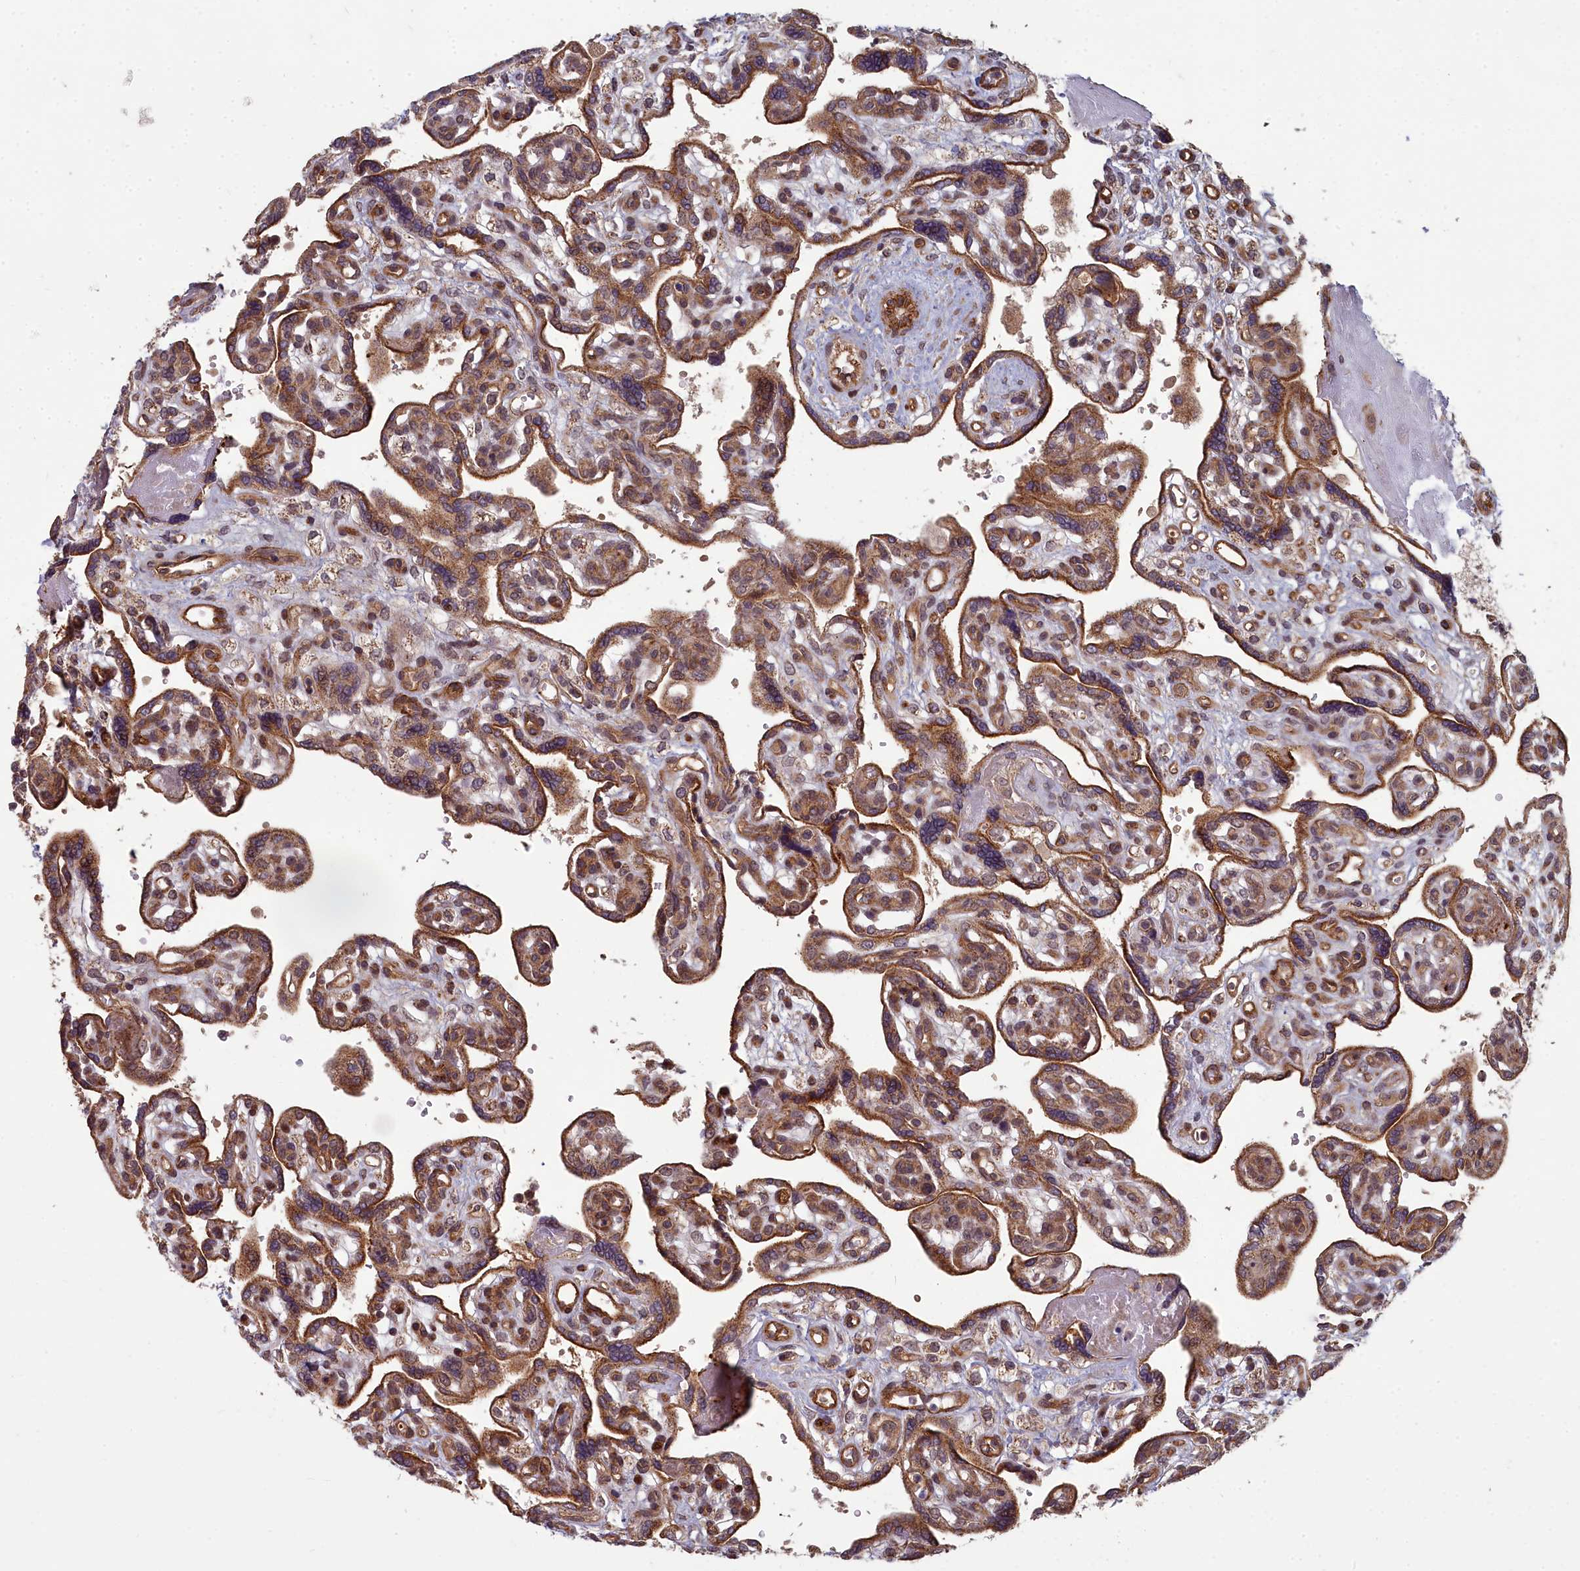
{"staining": {"intensity": "strong", "quantity": ">75%", "location": "cytoplasmic/membranous"}, "tissue": "placenta", "cell_type": "Trophoblastic cells", "image_type": "normal", "snomed": [{"axis": "morphology", "description": "Normal tissue, NOS"}, {"axis": "topography", "description": "Placenta"}], "caption": "Trophoblastic cells reveal high levels of strong cytoplasmic/membranous positivity in about >75% of cells in normal placenta. Using DAB (3,3'-diaminobenzidine) (brown) and hematoxylin (blue) stains, captured at high magnification using brightfield microscopy.", "gene": "TSPYL4", "patient": {"sex": "female", "age": 39}}